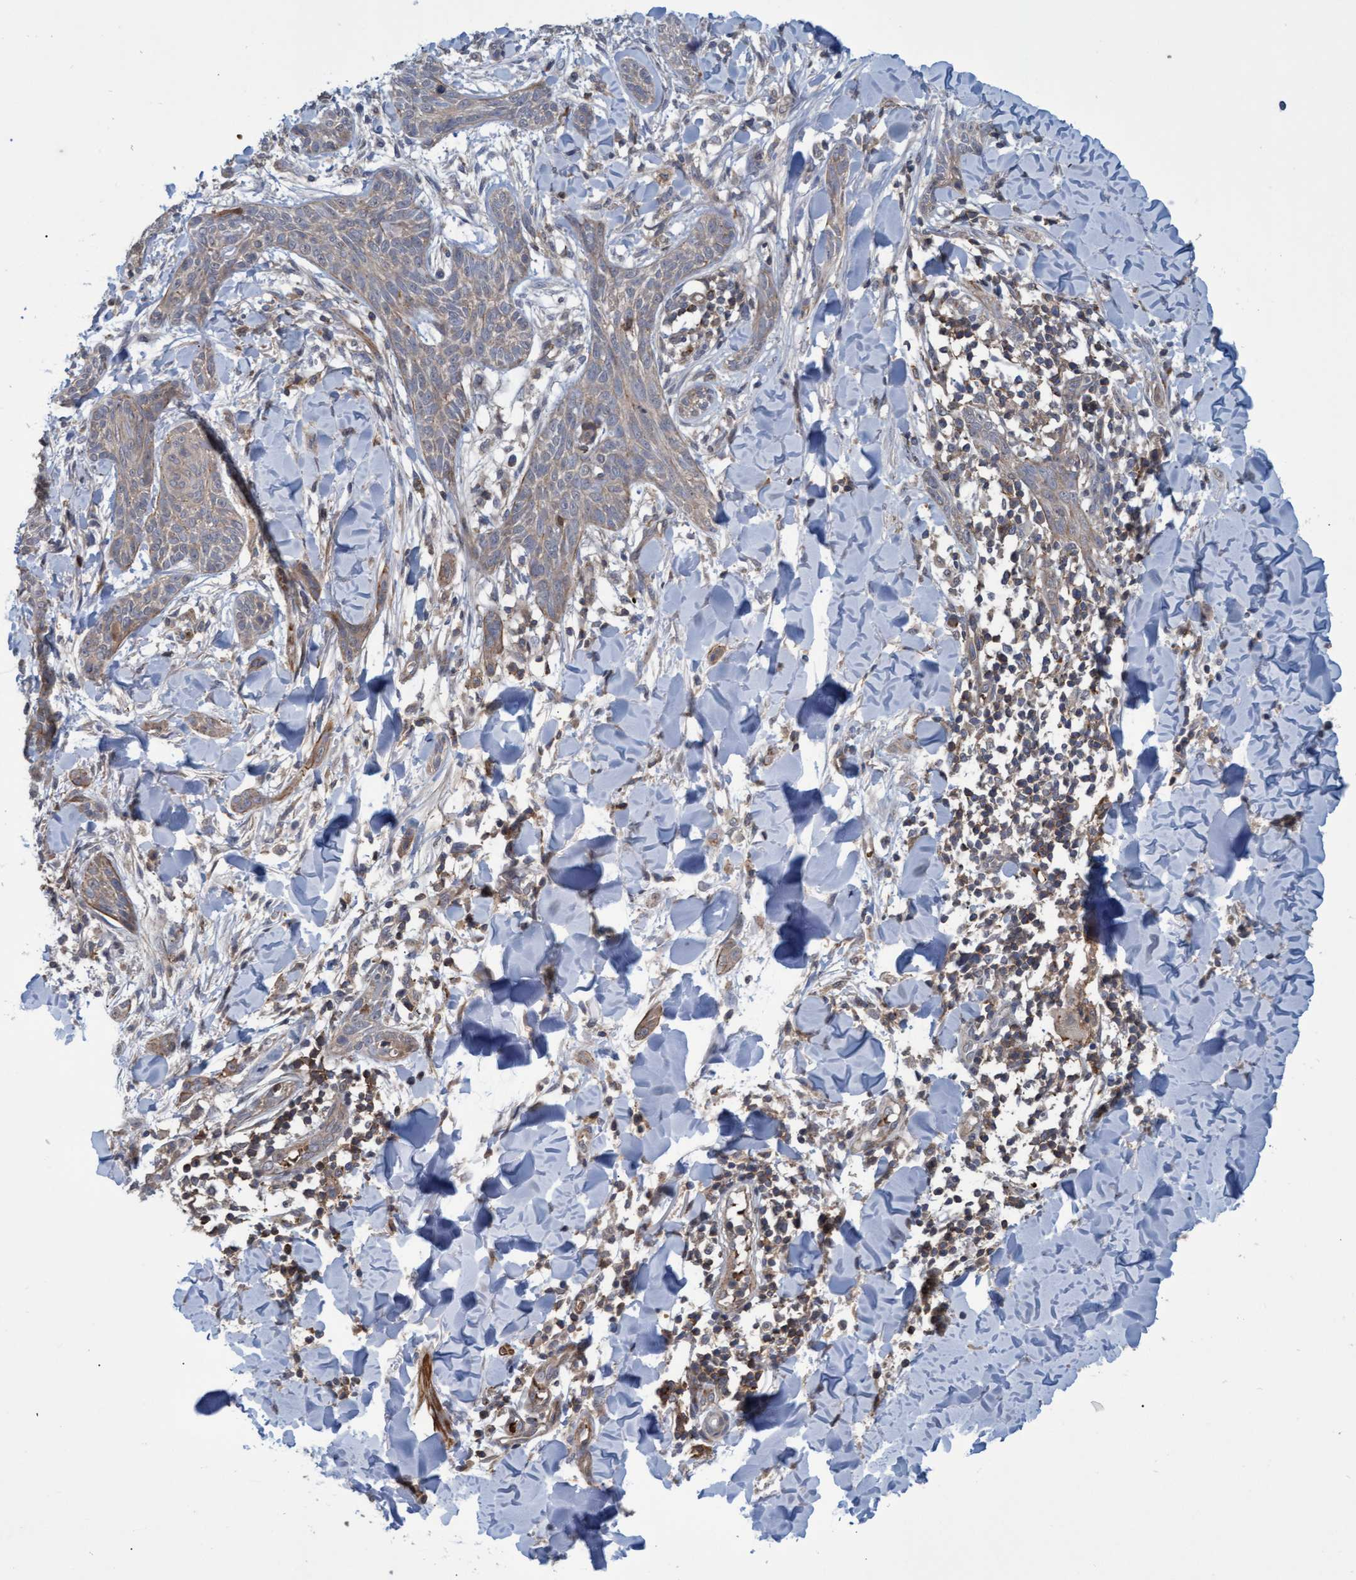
{"staining": {"intensity": "weak", "quantity": "25%-75%", "location": "cytoplasmic/membranous"}, "tissue": "skin cancer", "cell_type": "Tumor cells", "image_type": "cancer", "snomed": [{"axis": "morphology", "description": "Basal cell carcinoma"}, {"axis": "topography", "description": "Skin"}], "caption": "This histopathology image reveals immunohistochemistry staining of skin basal cell carcinoma, with low weak cytoplasmic/membranous staining in approximately 25%-75% of tumor cells.", "gene": "NAA15", "patient": {"sex": "female", "age": 59}}